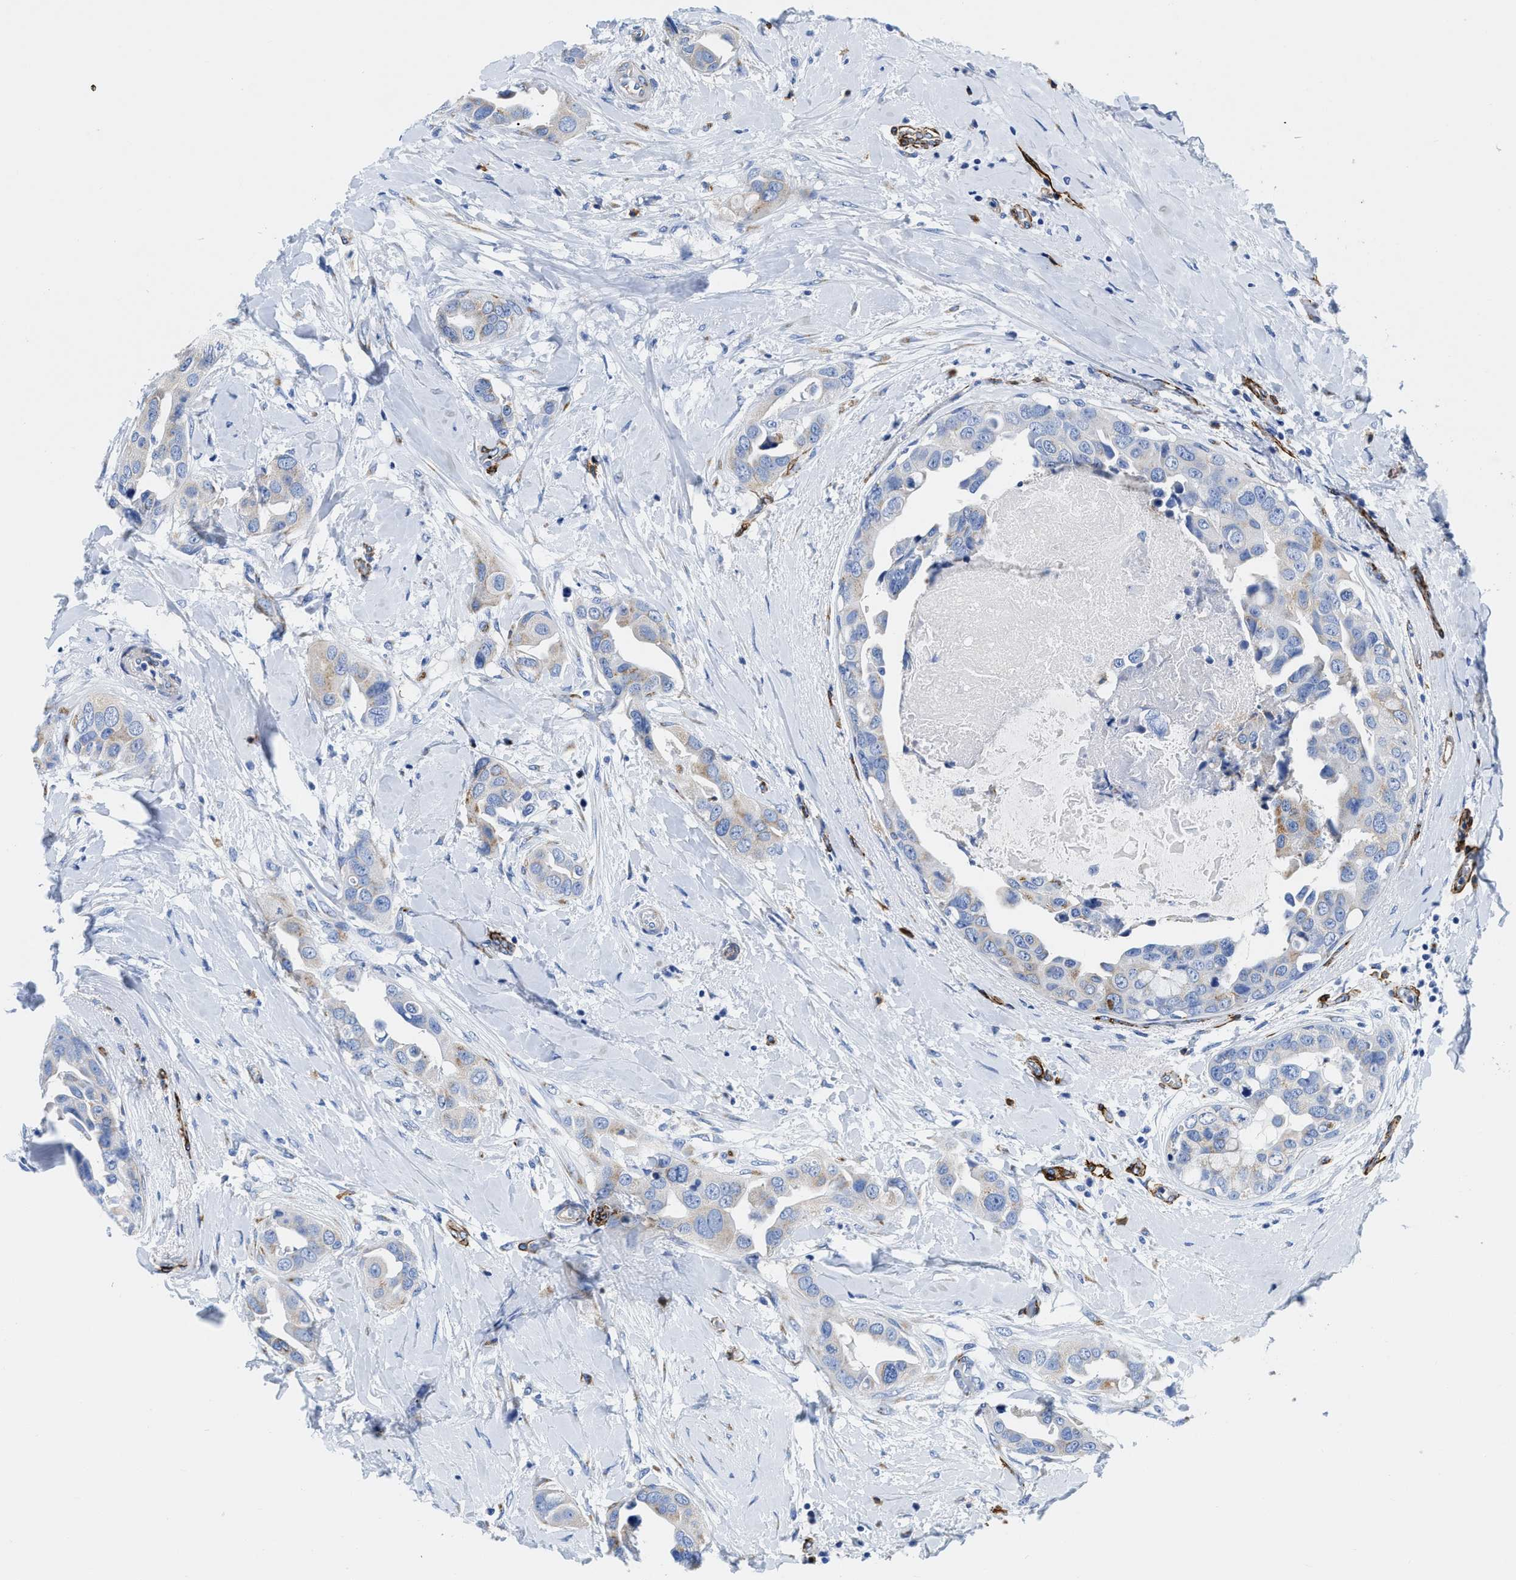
{"staining": {"intensity": "weak", "quantity": "<25%", "location": "cytoplasmic/membranous"}, "tissue": "breast cancer", "cell_type": "Tumor cells", "image_type": "cancer", "snomed": [{"axis": "morphology", "description": "Duct carcinoma"}, {"axis": "topography", "description": "Breast"}], "caption": "There is no significant positivity in tumor cells of breast cancer. (DAB (3,3'-diaminobenzidine) IHC visualized using brightfield microscopy, high magnification).", "gene": "TVP23B", "patient": {"sex": "female", "age": 40}}